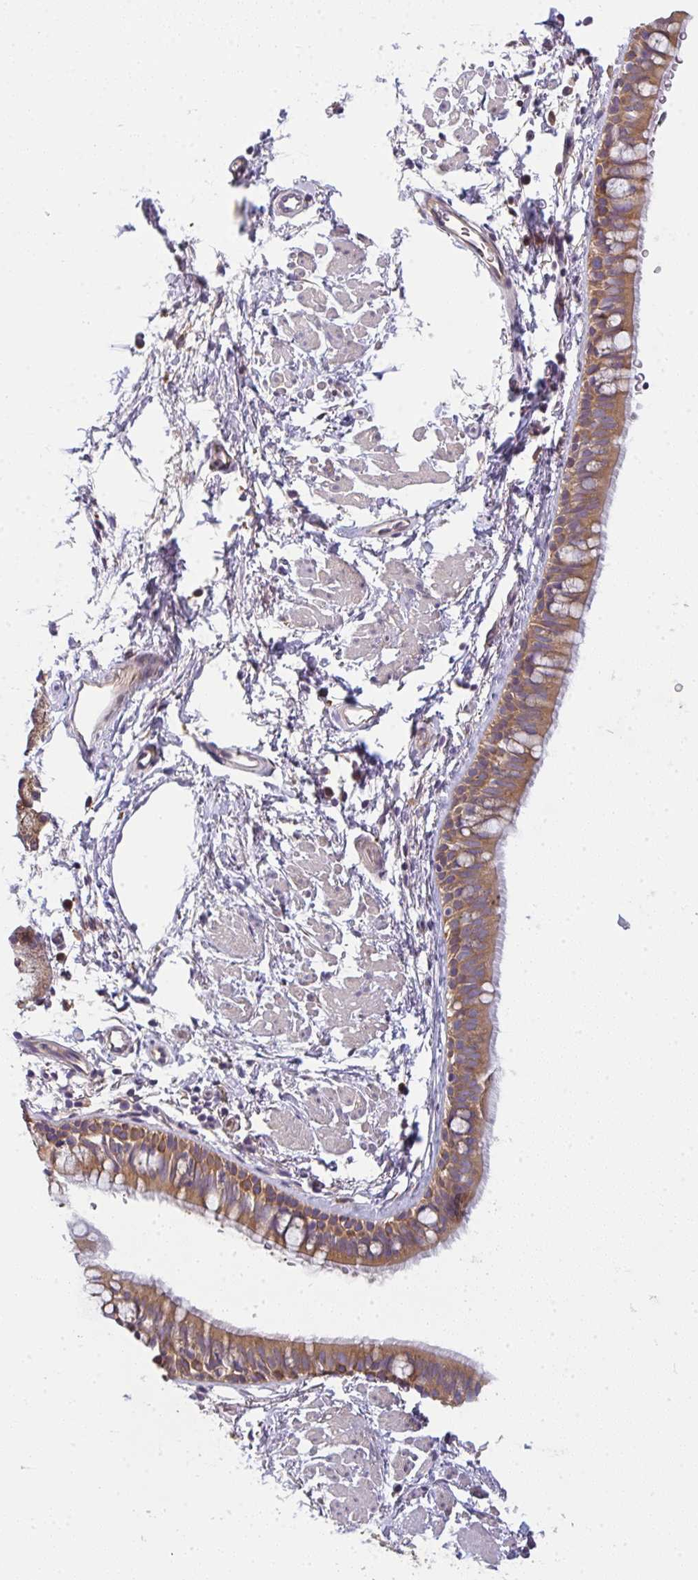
{"staining": {"intensity": "moderate", "quantity": "25%-75%", "location": "cytoplasmic/membranous"}, "tissue": "bronchus", "cell_type": "Respiratory epithelial cells", "image_type": "normal", "snomed": [{"axis": "morphology", "description": "Normal tissue, NOS"}, {"axis": "topography", "description": "Lymph node"}, {"axis": "topography", "description": "Cartilage tissue"}, {"axis": "topography", "description": "Bronchus"}], "caption": "An immunohistochemistry (IHC) image of unremarkable tissue is shown. Protein staining in brown labels moderate cytoplasmic/membranous positivity in bronchus within respiratory epithelial cells. (DAB (3,3'-diaminobenzidine) IHC, brown staining for protein, blue staining for nuclei).", "gene": "SNX5", "patient": {"sex": "female", "age": 70}}